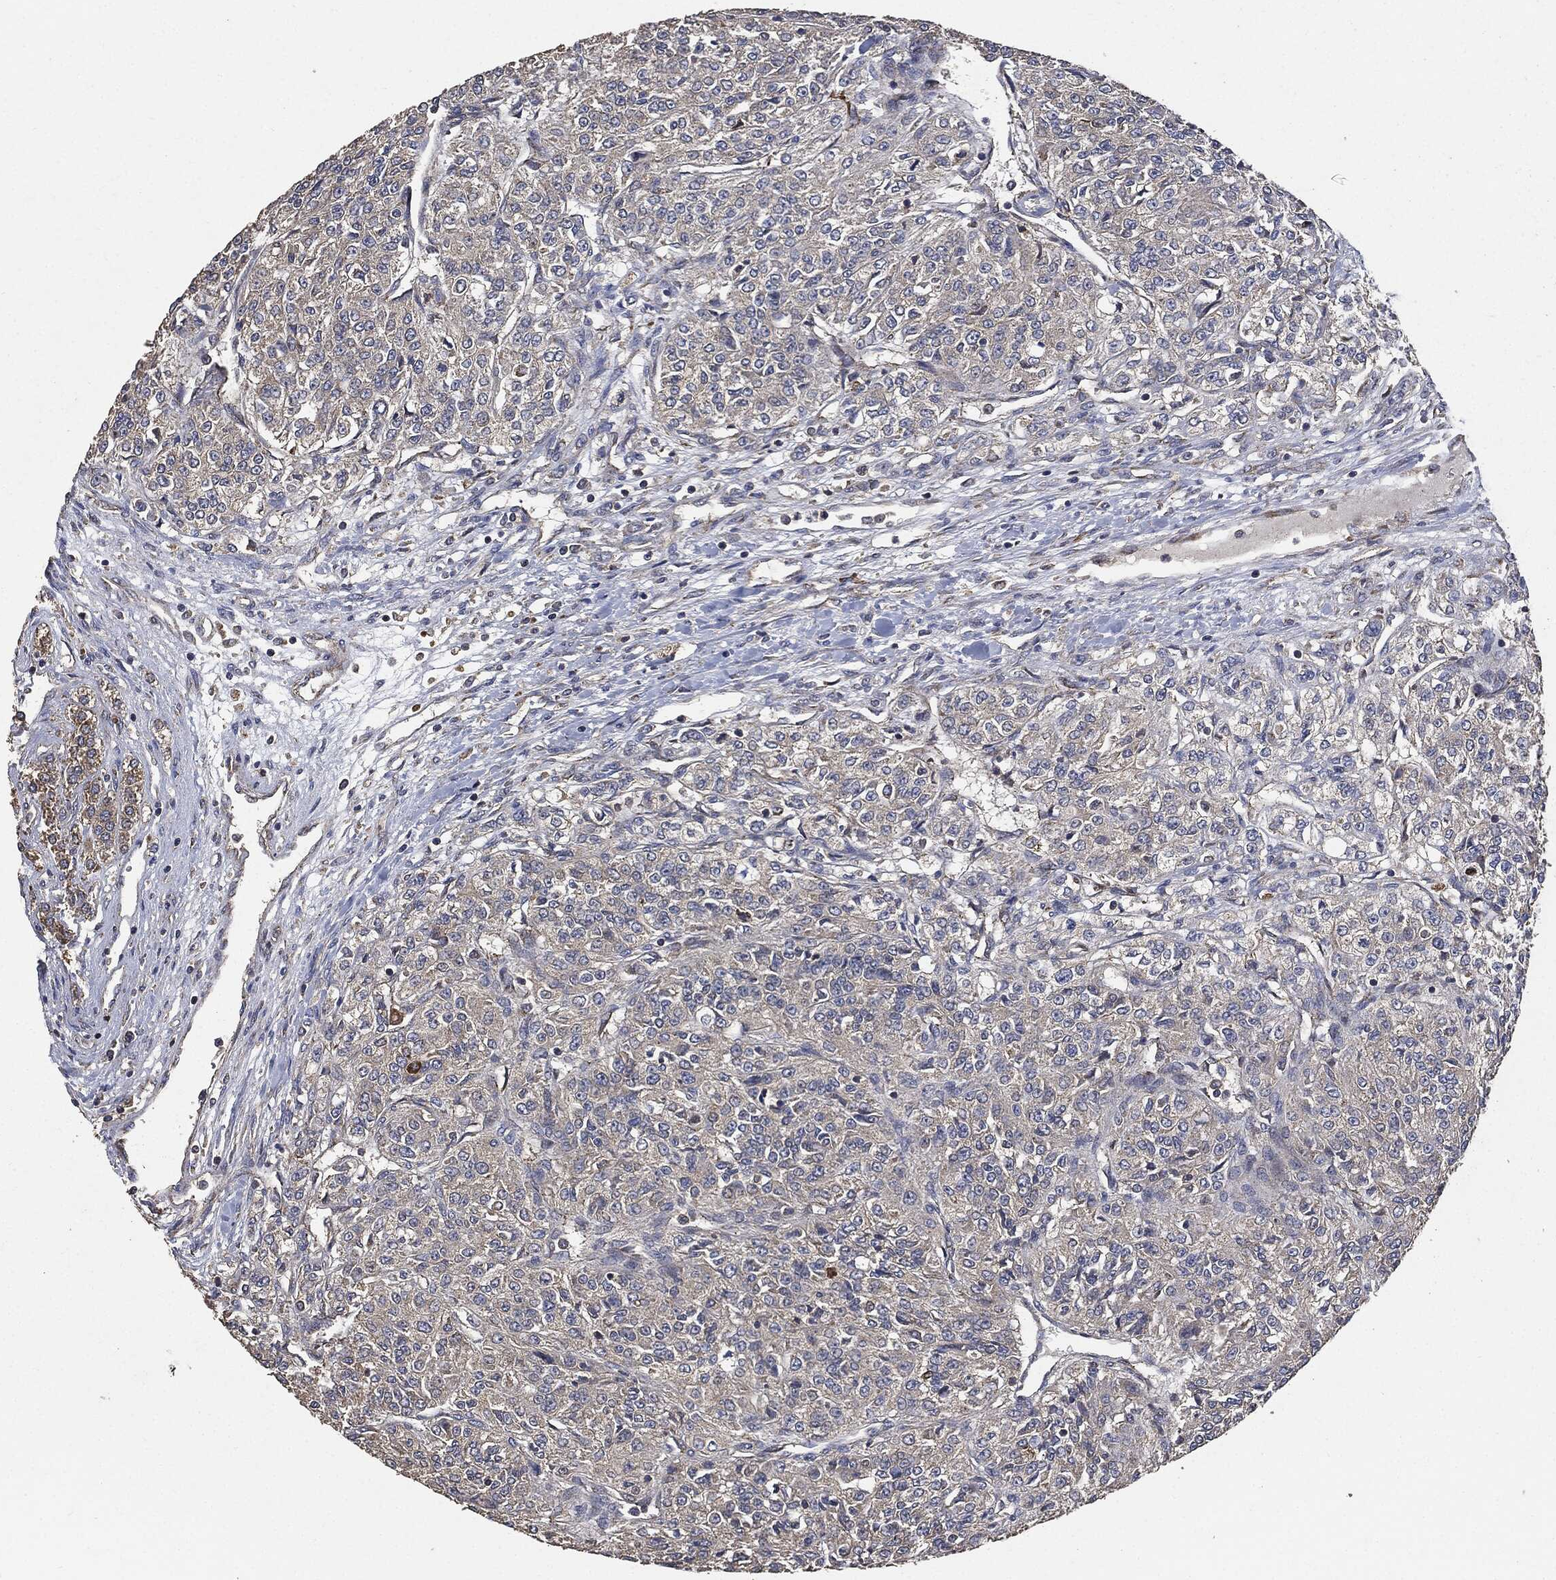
{"staining": {"intensity": "moderate", "quantity": "<25%", "location": "cytoplasmic/membranous"}, "tissue": "renal cancer", "cell_type": "Tumor cells", "image_type": "cancer", "snomed": [{"axis": "morphology", "description": "Adenocarcinoma, NOS"}, {"axis": "topography", "description": "Kidney"}], "caption": "Immunohistochemical staining of renal adenocarcinoma shows moderate cytoplasmic/membranous protein expression in about <25% of tumor cells. Nuclei are stained in blue.", "gene": "STK3", "patient": {"sex": "female", "age": 63}}